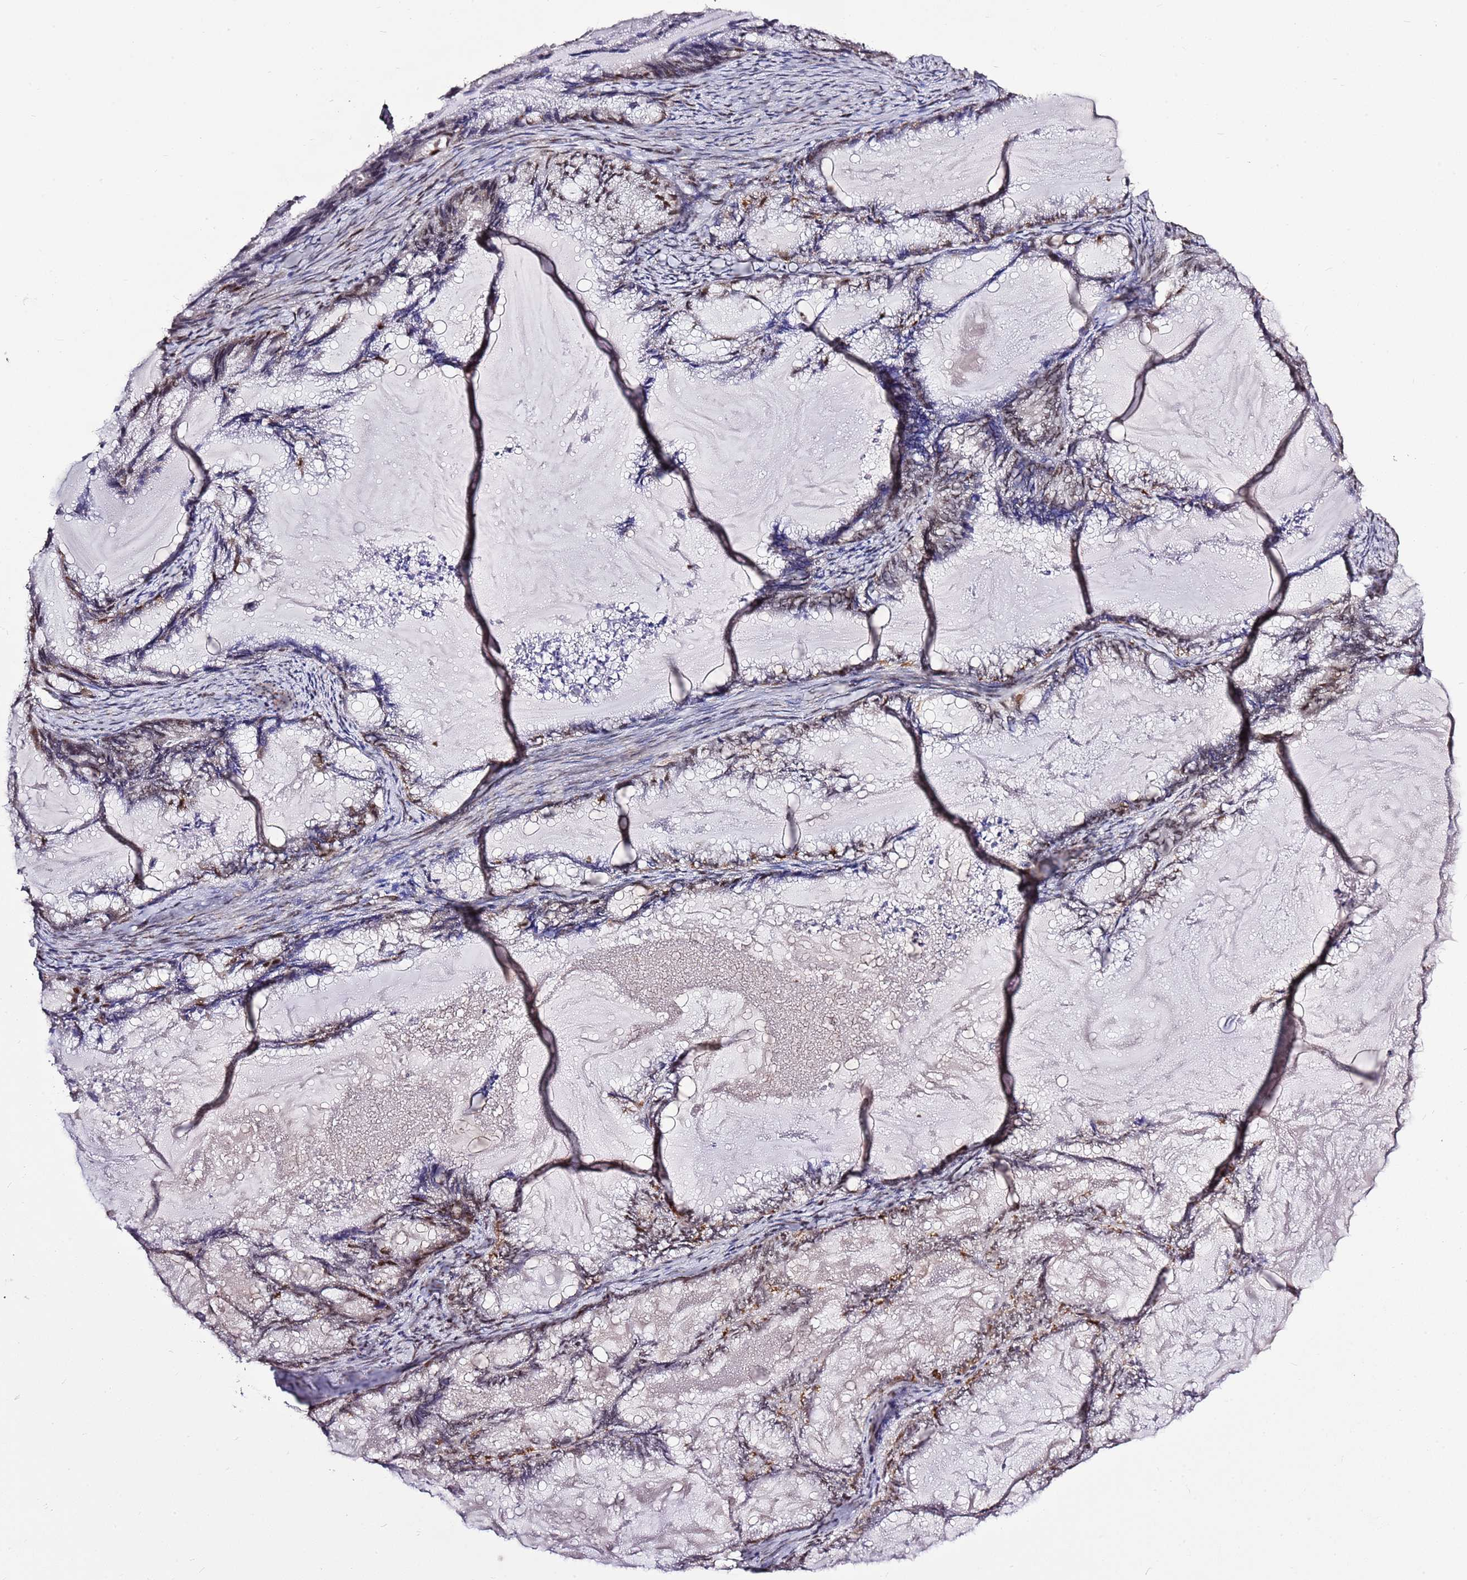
{"staining": {"intensity": "moderate", "quantity": "<25%", "location": "nuclear"}, "tissue": "endometrial cancer", "cell_type": "Tumor cells", "image_type": "cancer", "snomed": [{"axis": "morphology", "description": "Adenocarcinoma, NOS"}, {"axis": "topography", "description": "Endometrium"}], "caption": "Protein expression analysis of endometrial cancer reveals moderate nuclear positivity in approximately <25% of tumor cells.", "gene": "AKAP8L", "patient": {"sex": "female", "age": 86}}